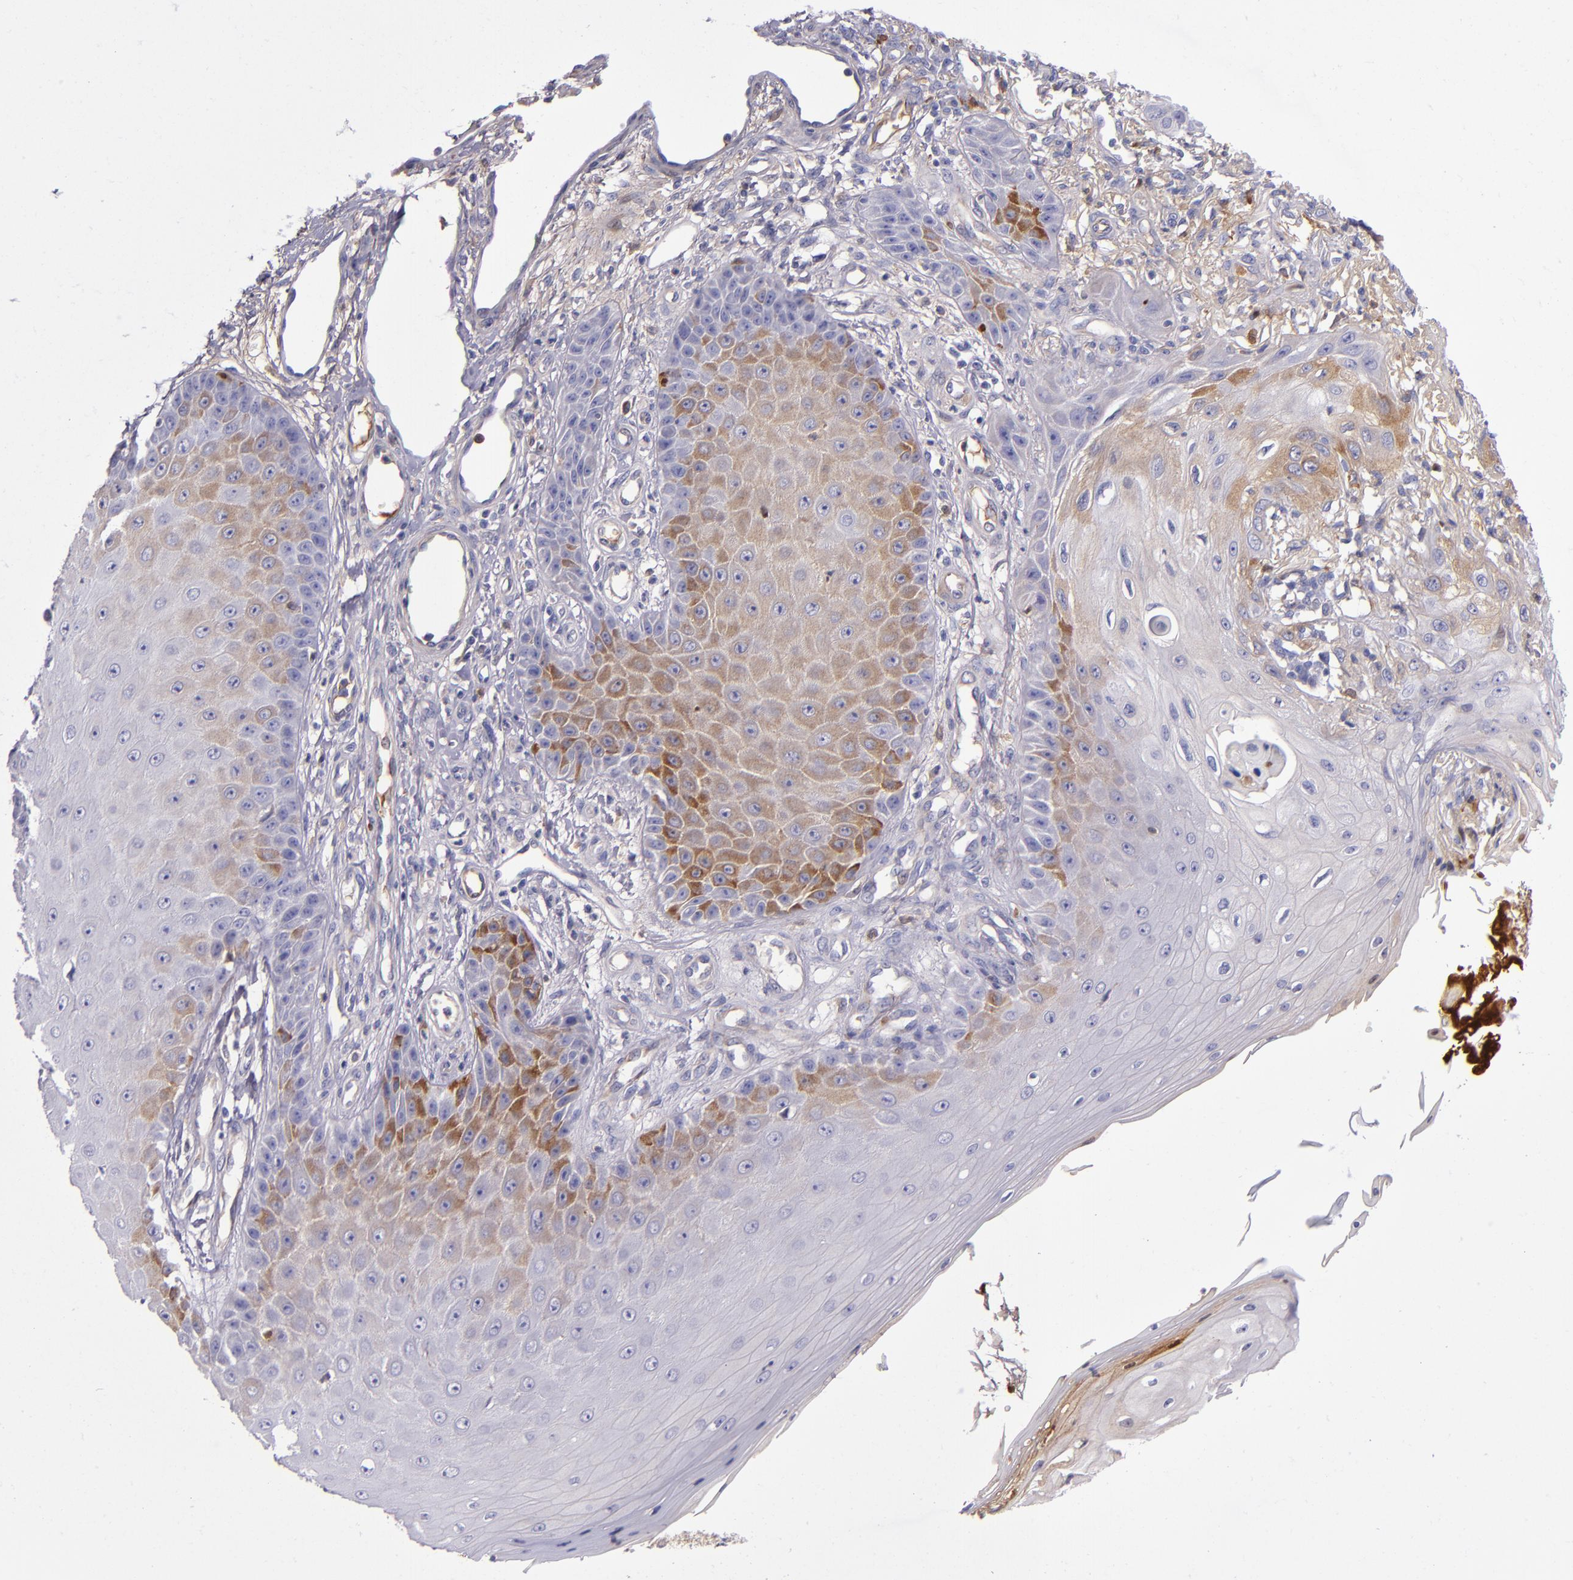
{"staining": {"intensity": "moderate", "quantity": "25%-75%", "location": "cytoplasmic/membranous"}, "tissue": "skin cancer", "cell_type": "Tumor cells", "image_type": "cancer", "snomed": [{"axis": "morphology", "description": "Squamous cell carcinoma, NOS"}, {"axis": "topography", "description": "Skin"}], "caption": "DAB immunohistochemical staining of skin cancer (squamous cell carcinoma) shows moderate cytoplasmic/membranous protein positivity in approximately 25%-75% of tumor cells.", "gene": "CLEC3B", "patient": {"sex": "female", "age": 40}}